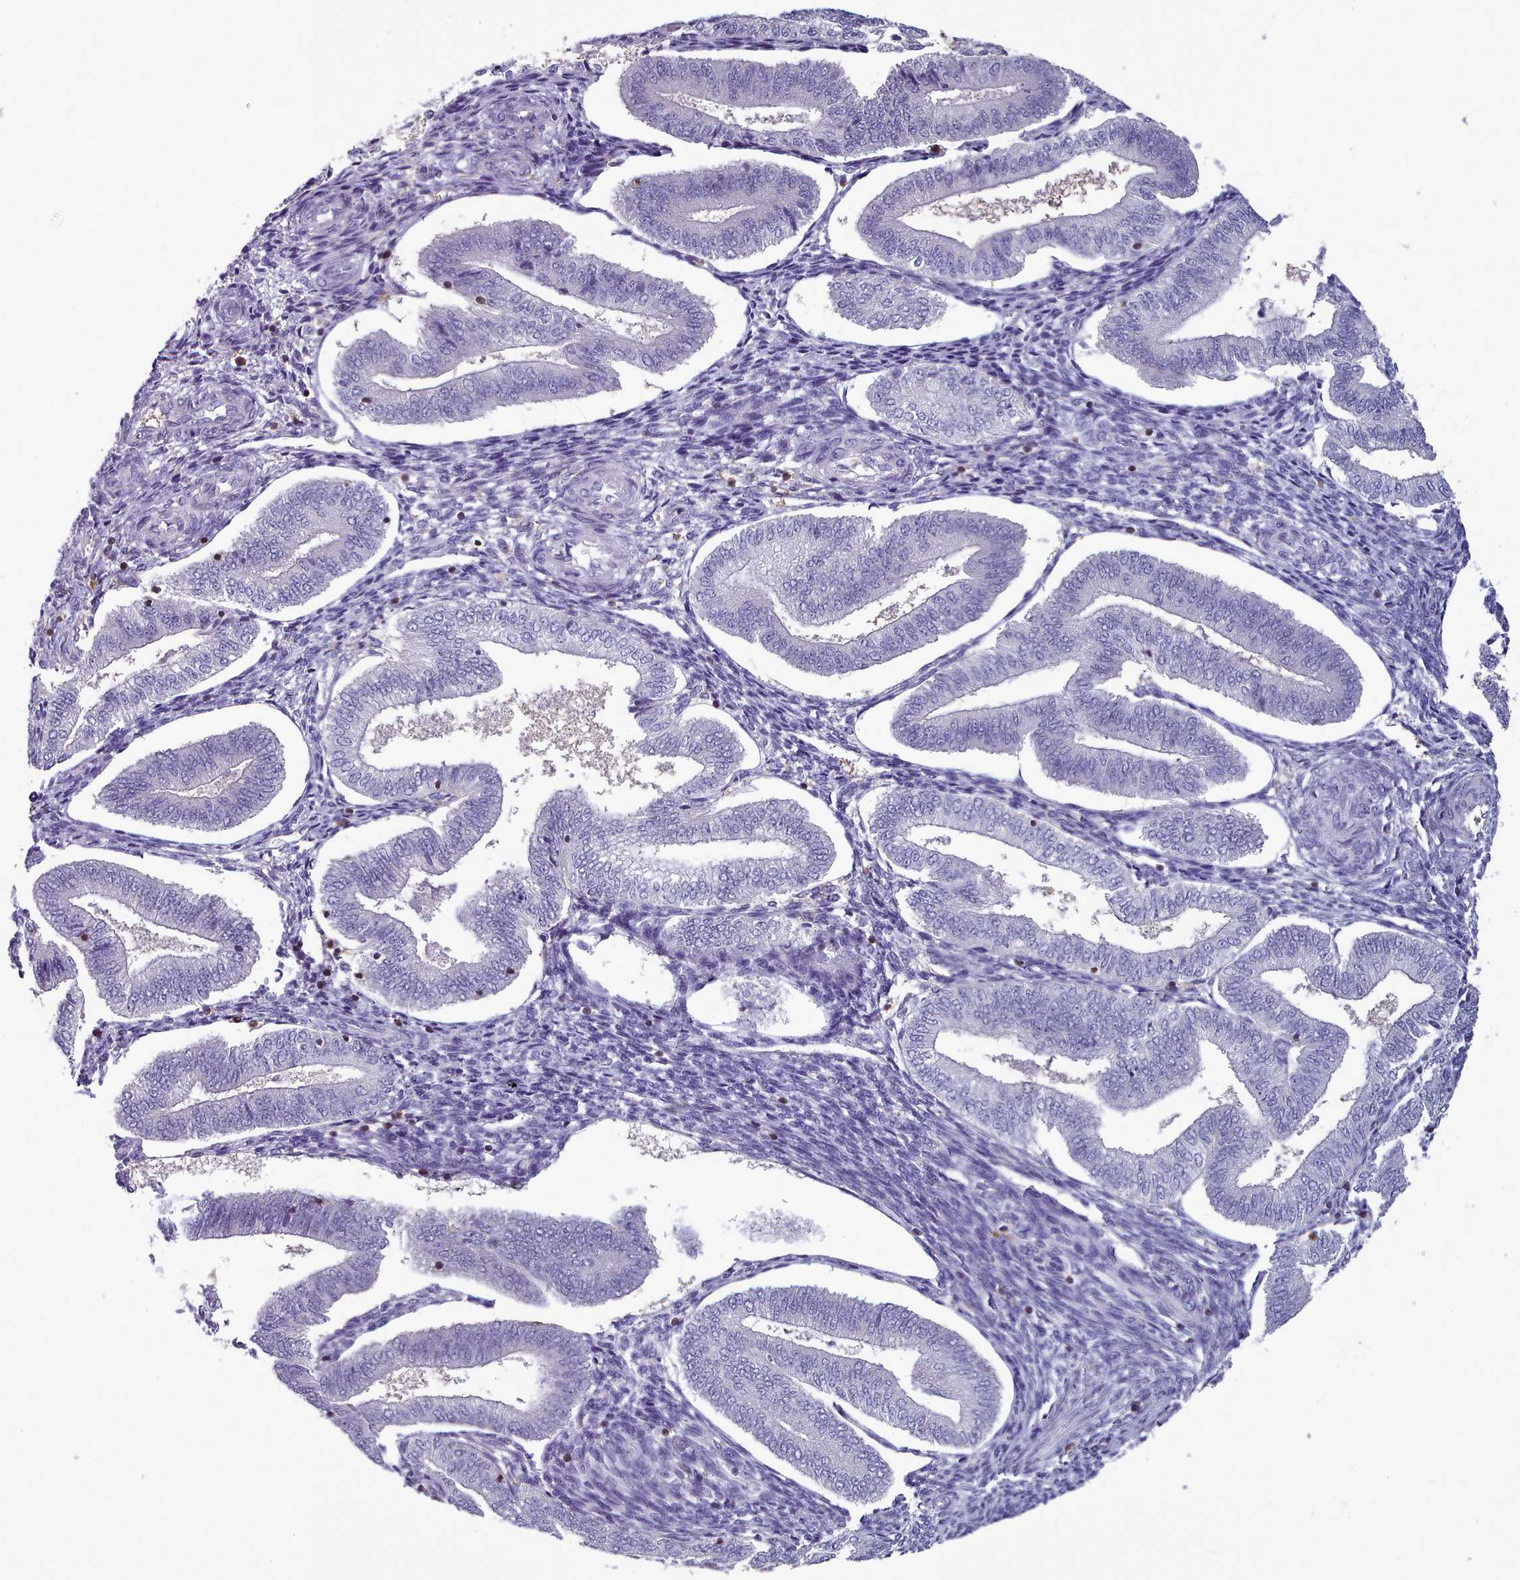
{"staining": {"intensity": "negative", "quantity": "none", "location": "none"}, "tissue": "endometrium", "cell_type": "Cells in endometrial stroma", "image_type": "normal", "snomed": [{"axis": "morphology", "description": "Normal tissue, NOS"}, {"axis": "topography", "description": "Endometrium"}], "caption": "Benign endometrium was stained to show a protein in brown. There is no significant positivity in cells in endometrial stroma.", "gene": "RAC1", "patient": {"sex": "female", "age": 34}}